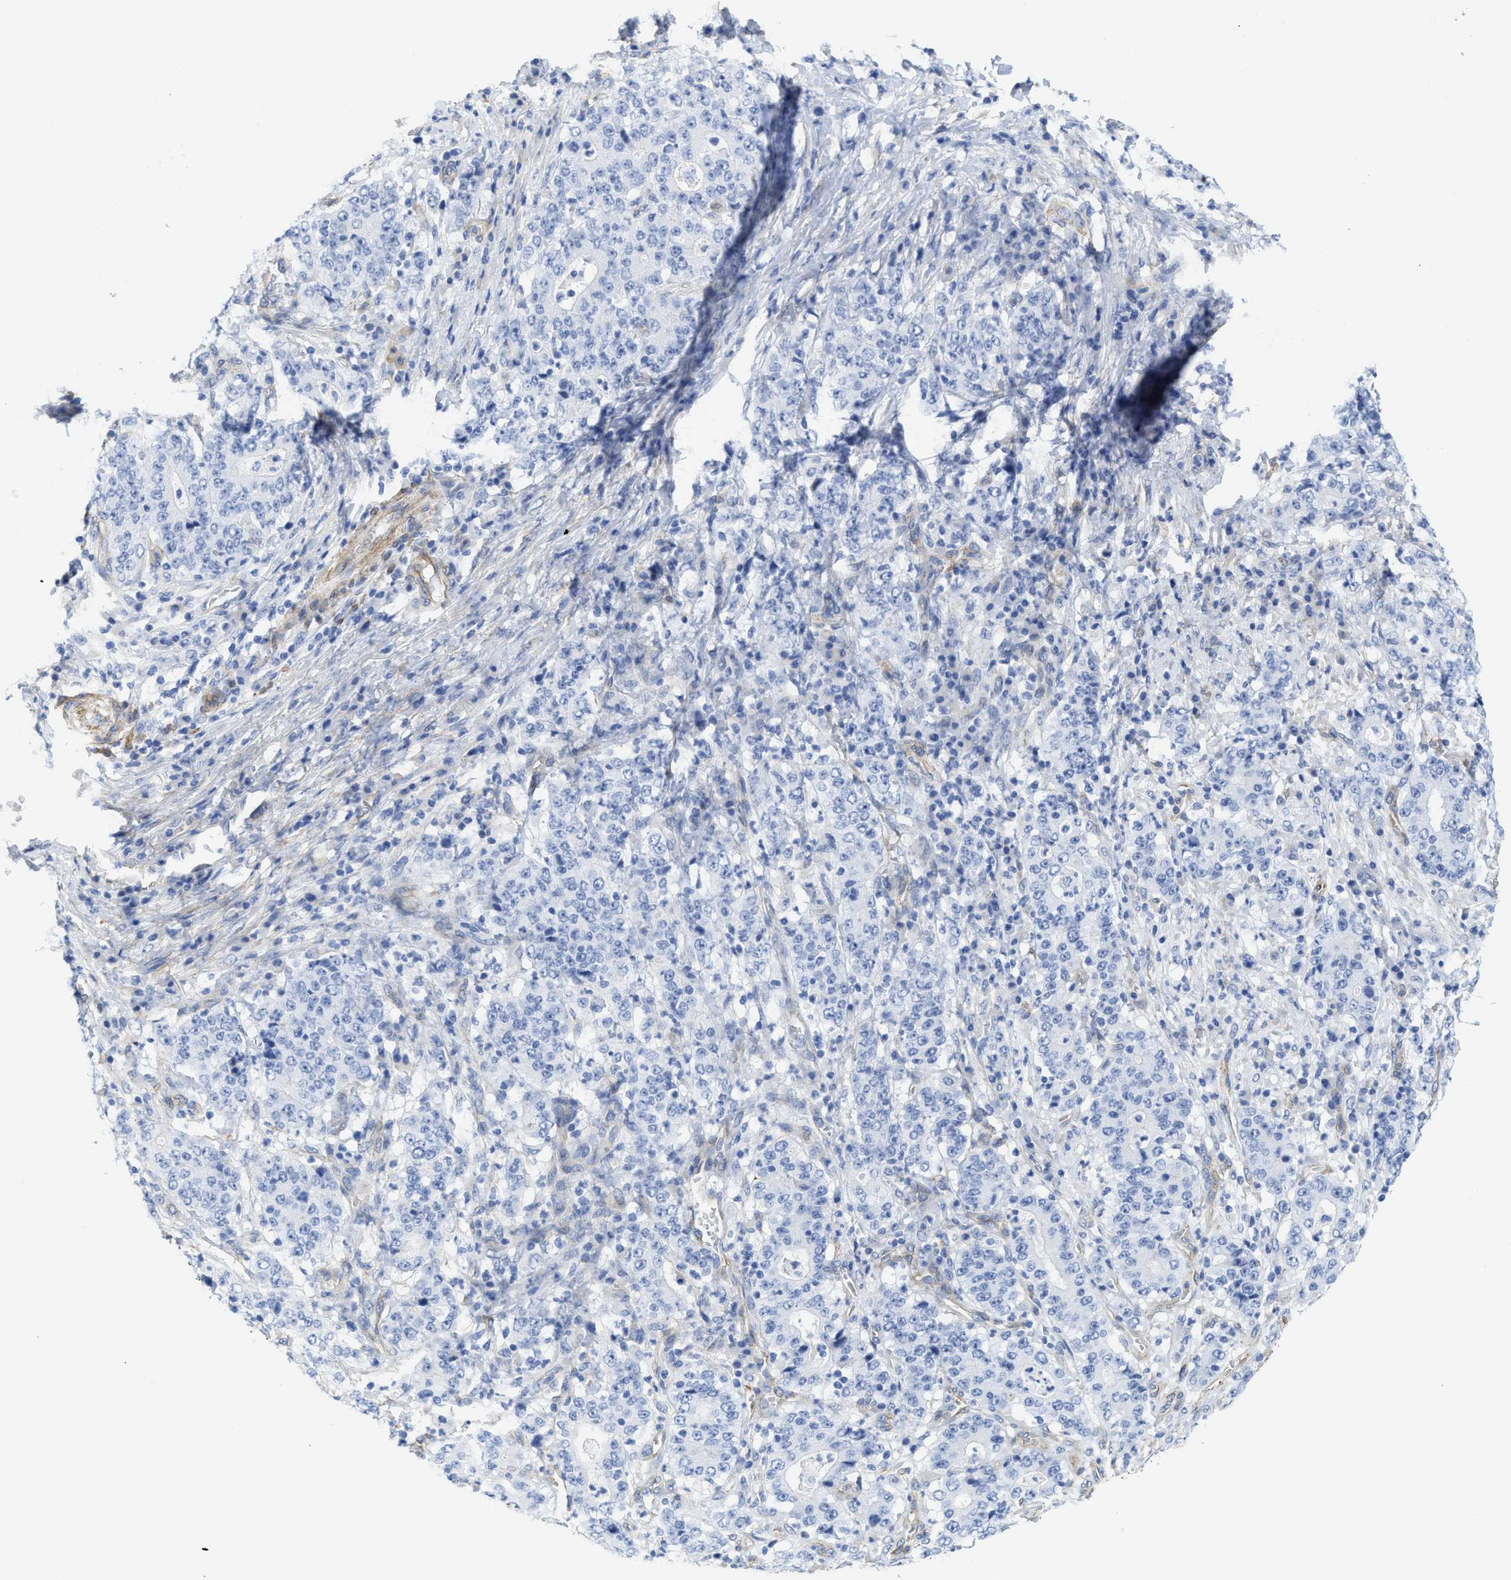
{"staining": {"intensity": "negative", "quantity": "none", "location": "none"}, "tissue": "stomach cancer", "cell_type": "Tumor cells", "image_type": "cancer", "snomed": [{"axis": "morphology", "description": "Normal tissue, NOS"}, {"axis": "morphology", "description": "Adenocarcinoma, NOS"}, {"axis": "topography", "description": "Stomach, upper"}, {"axis": "topography", "description": "Stomach"}], "caption": "Immunohistochemistry histopathology image of neoplastic tissue: human stomach cancer (adenocarcinoma) stained with DAB demonstrates no significant protein expression in tumor cells.", "gene": "TUB", "patient": {"sex": "male", "age": 59}}